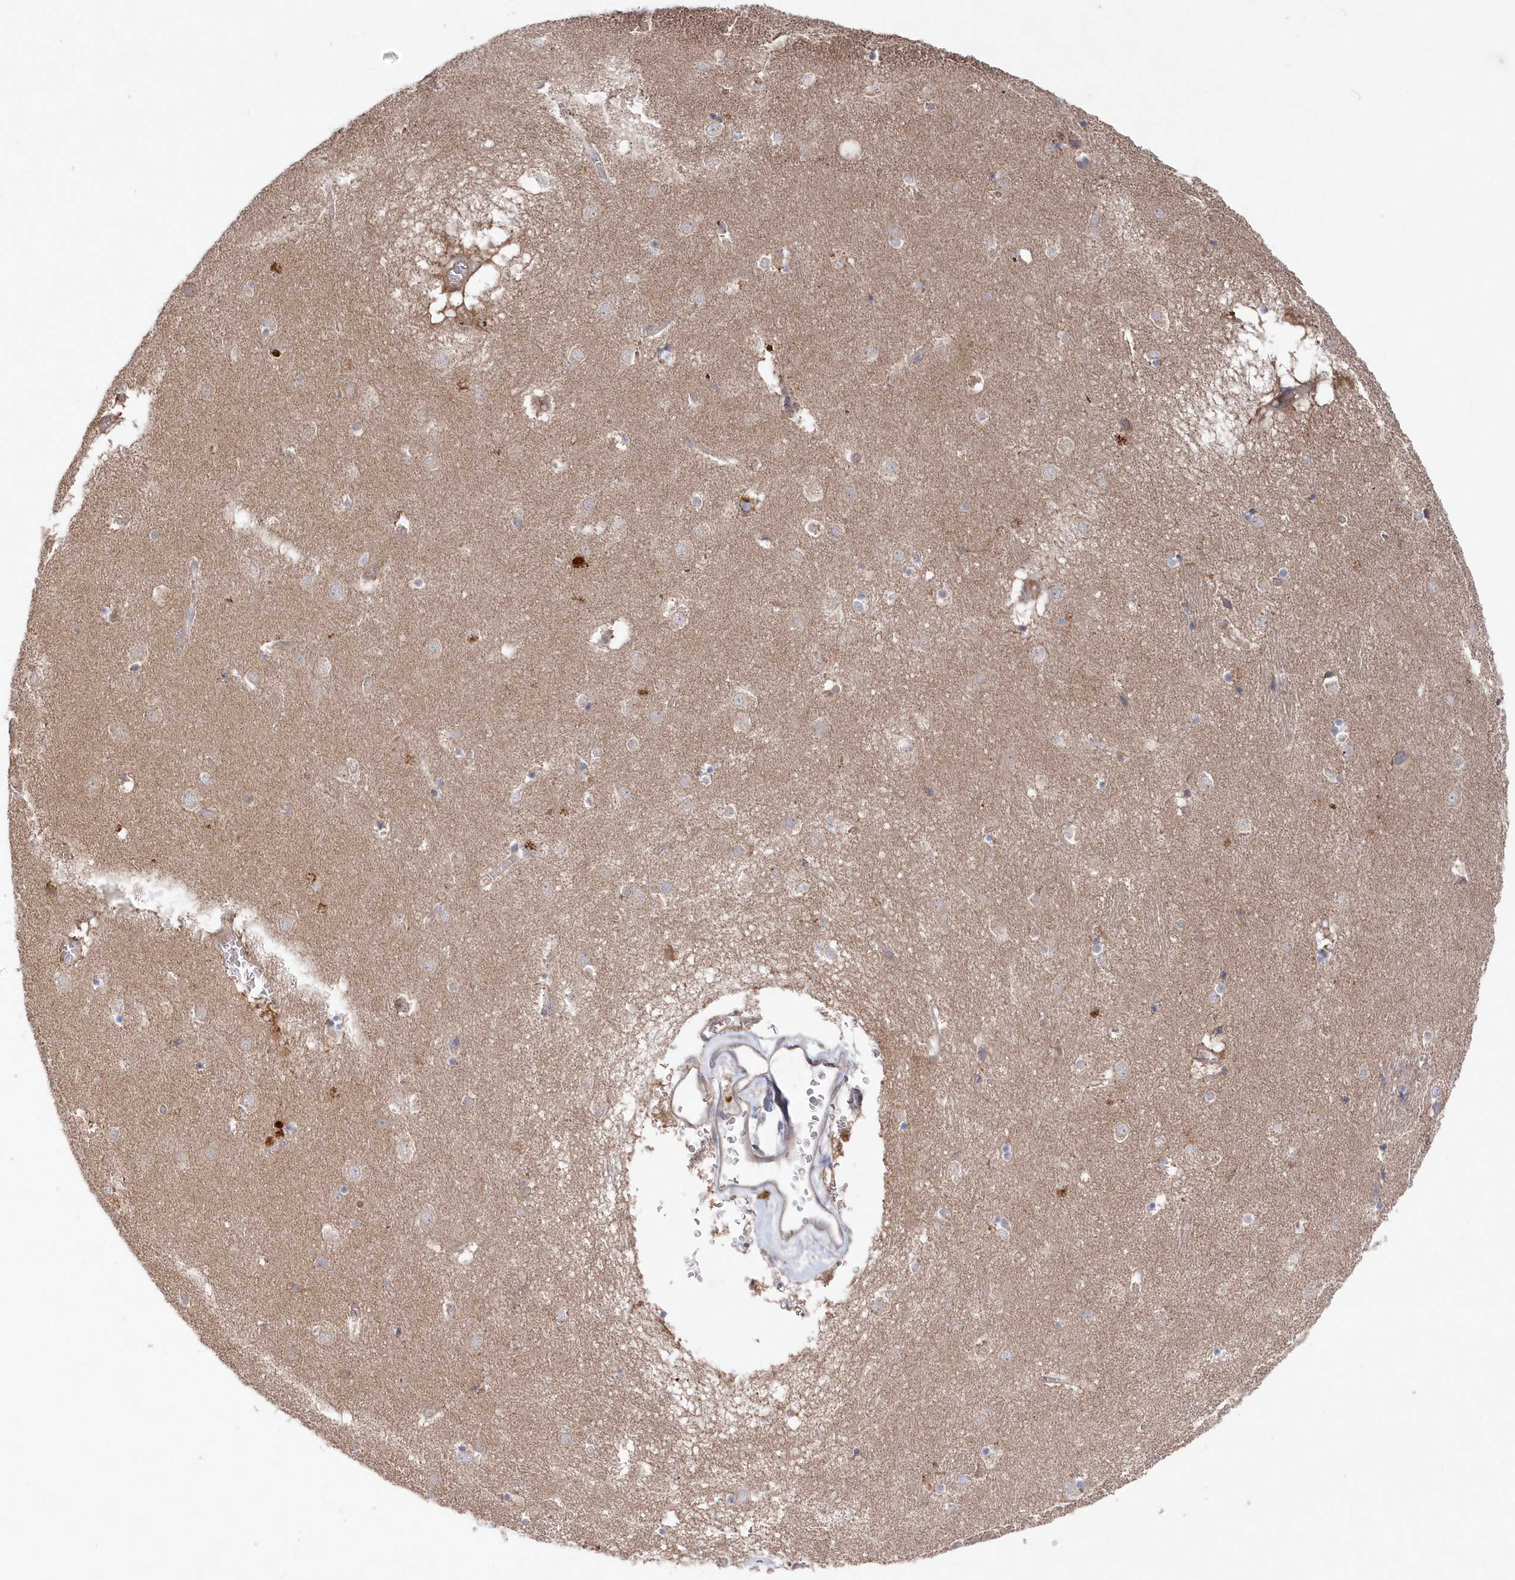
{"staining": {"intensity": "weak", "quantity": "<25%", "location": "cytoplasmic/membranous"}, "tissue": "caudate", "cell_type": "Glial cells", "image_type": "normal", "snomed": [{"axis": "morphology", "description": "Normal tissue, NOS"}, {"axis": "topography", "description": "Lateral ventricle wall"}], "caption": "DAB immunohistochemical staining of normal caudate displays no significant expression in glial cells.", "gene": "ASNSD1", "patient": {"sex": "male", "age": 70}}